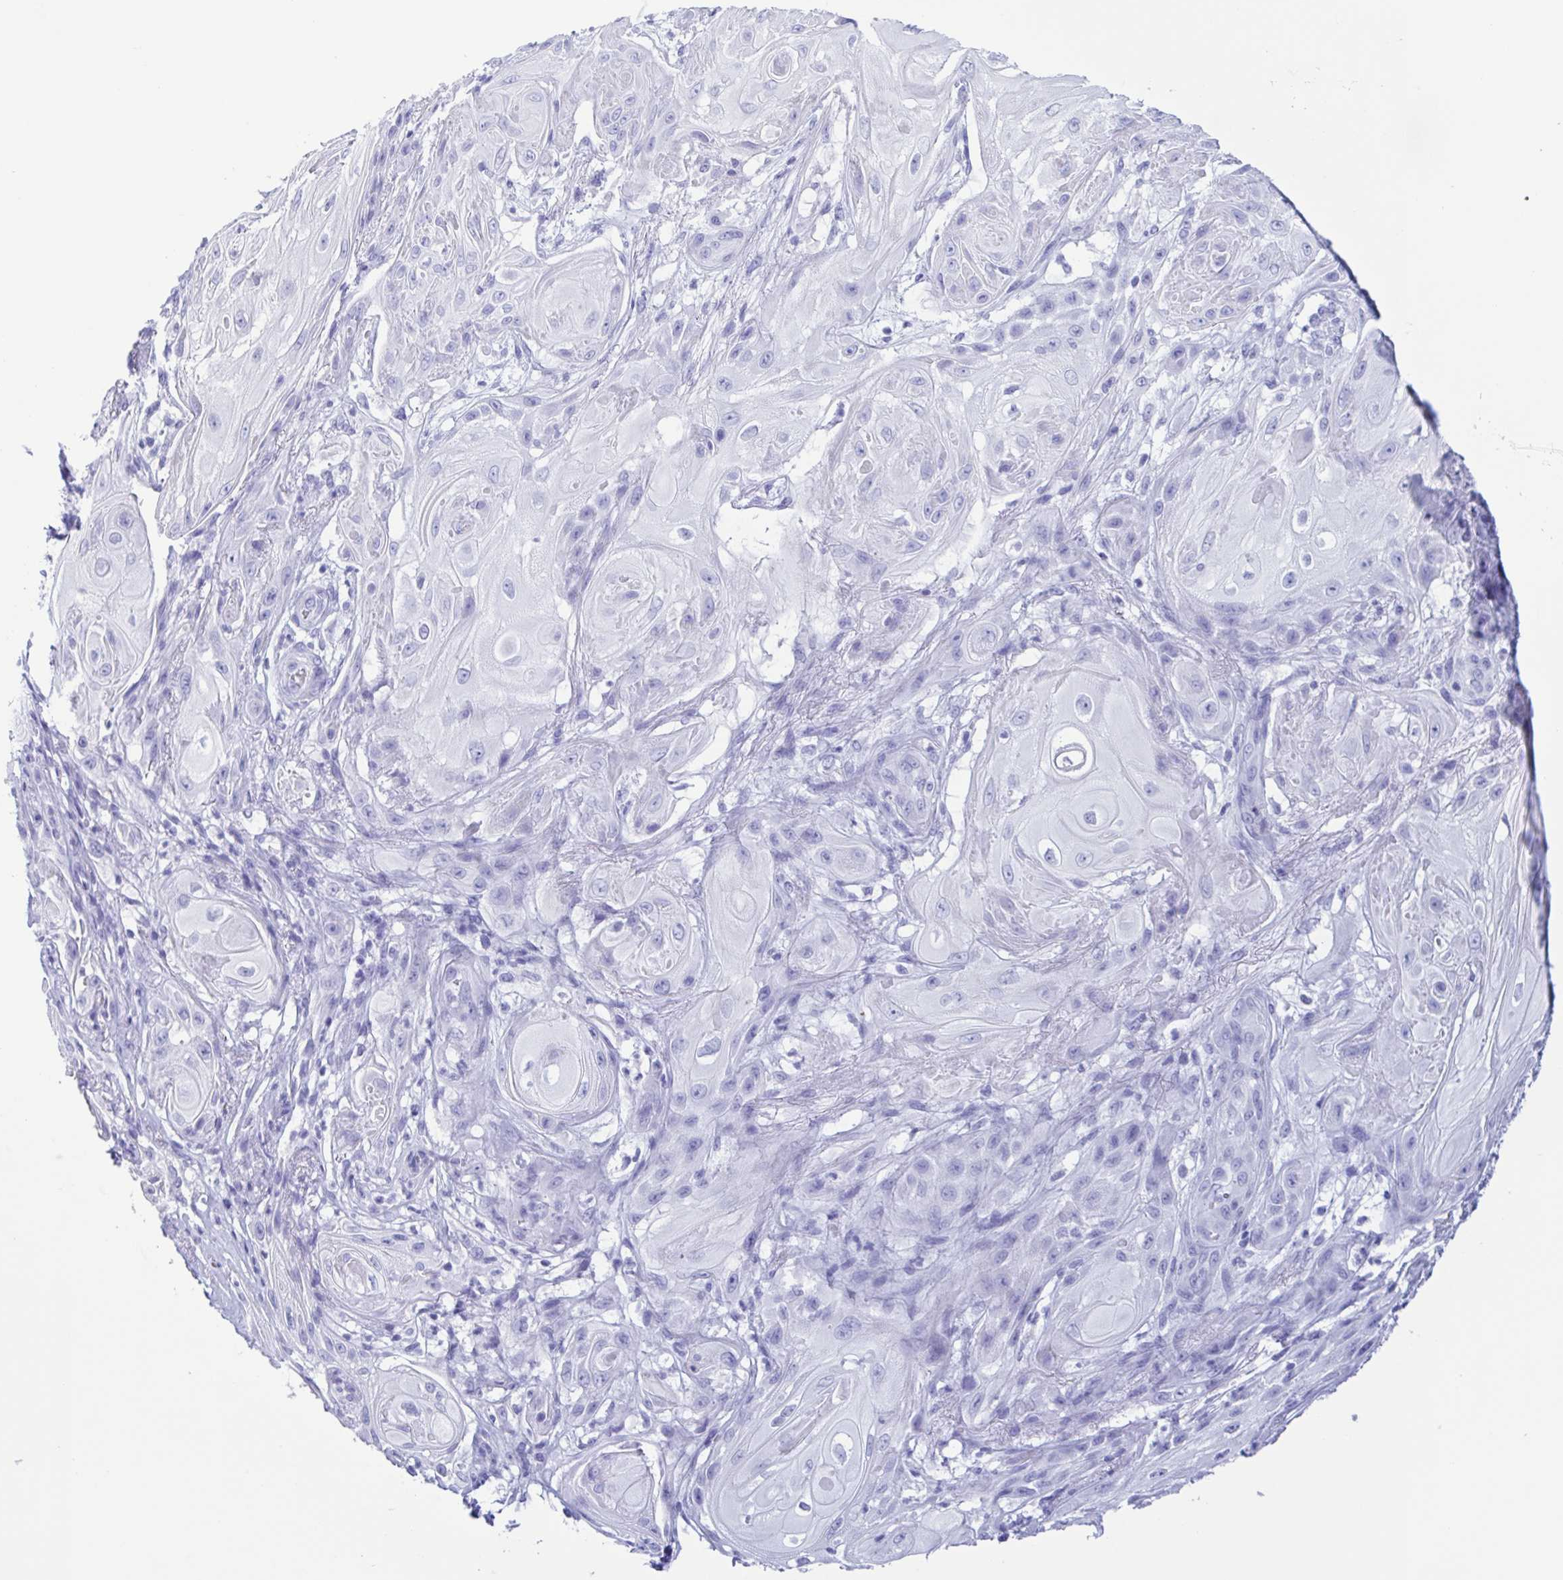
{"staining": {"intensity": "negative", "quantity": "none", "location": "none"}, "tissue": "skin cancer", "cell_type": "Tumor cells", "image_type": "cancer", "snomed": [{"axis": "morphology", "description": "Squamous cell carcinoma, NOS"}, {"axis": "topography", "description": "Skin"}], "caption": "IHC histopathology image of neoplastic tissue: human skin cancer stained with DAB (3,3'-diaminobenzidine) exhibits no significant protein positivity in tumor cells.", "gene": "TSPY2", "patient": {"sex": "male", "age": 62}}